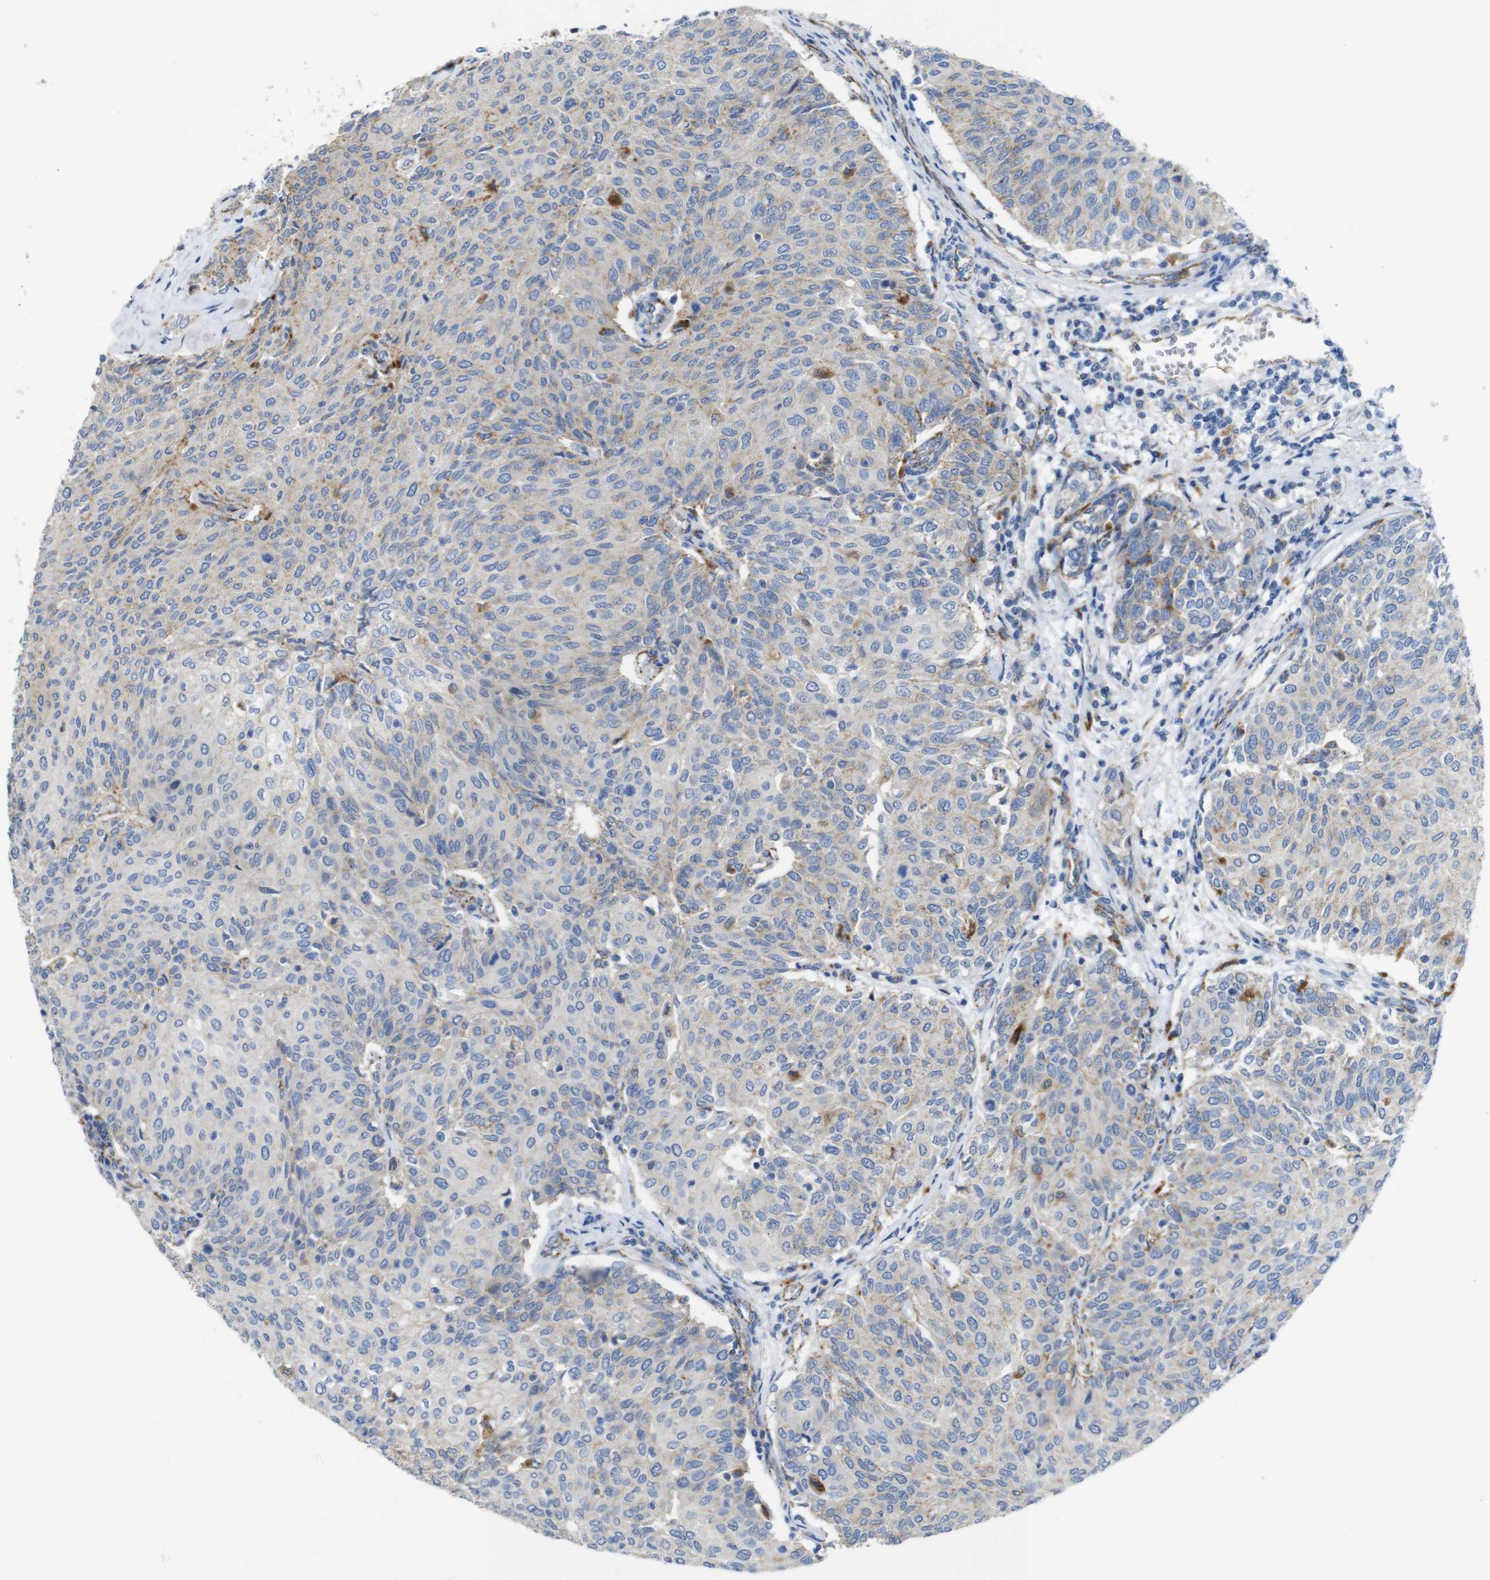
{"staining": {"intensity": "weak", "quantity": "25%-75%", "location": "cytoplasmic/membranous"}, "tissue": "urothelial cancer", "cell_type": "Tumor cells", "image_type": "cancer", "snomed": [{"axis": "morphology", "description": "Urothelial carcinoma, Low grade"}, {"axis": "topography", "description": "Urinary bladder"}], "caption": "Protein staining displays weak cytoplasmic/membranous staining in about 25%-75% of tumor cells in urothelial carcinoma (low-grade).", "gene": "NHLRC3", "patient": {"sex": "female", "age": 79}}